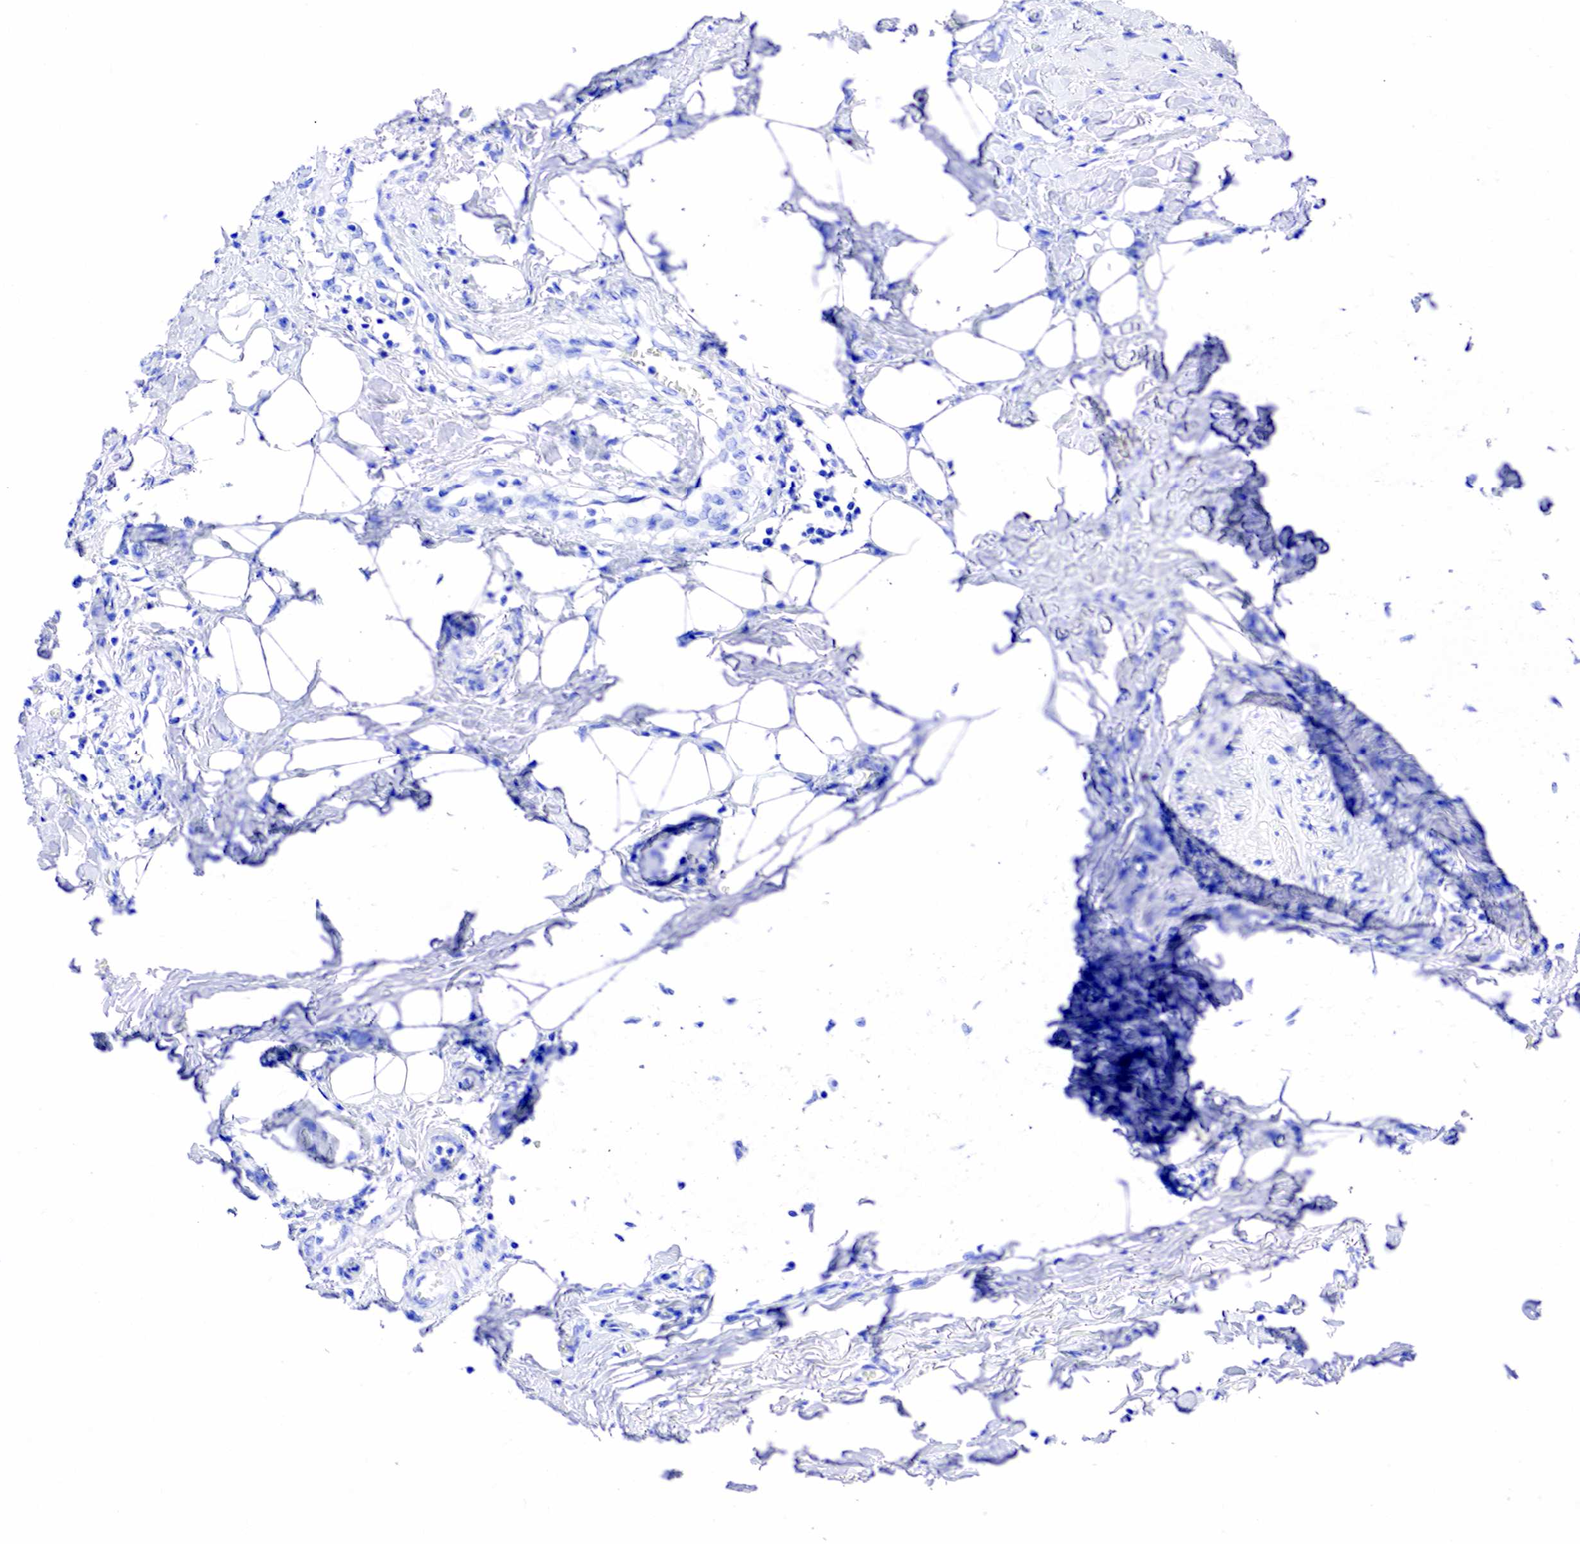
{"staining": {"intensity": "negative", "quantity": "none", "location": "none"}, "tissue": "stomach cancer", "cell_type": "Tumor cells", "image_type": "cancer", "snomed": [{"axis": "morphology", "description": "Adenocarcinoma, NOS"}, {"axis": "topography", "description": "Stomach, upper"}], "caption": "DAB (3,3'-diaminobenzidine) immunohistochemical staining of human adenocarcinoma (stomach) demonstrates no significant staining in tumor cells.", "gene": "KLK3", "patient": {"sex": "male", "age": 47}}